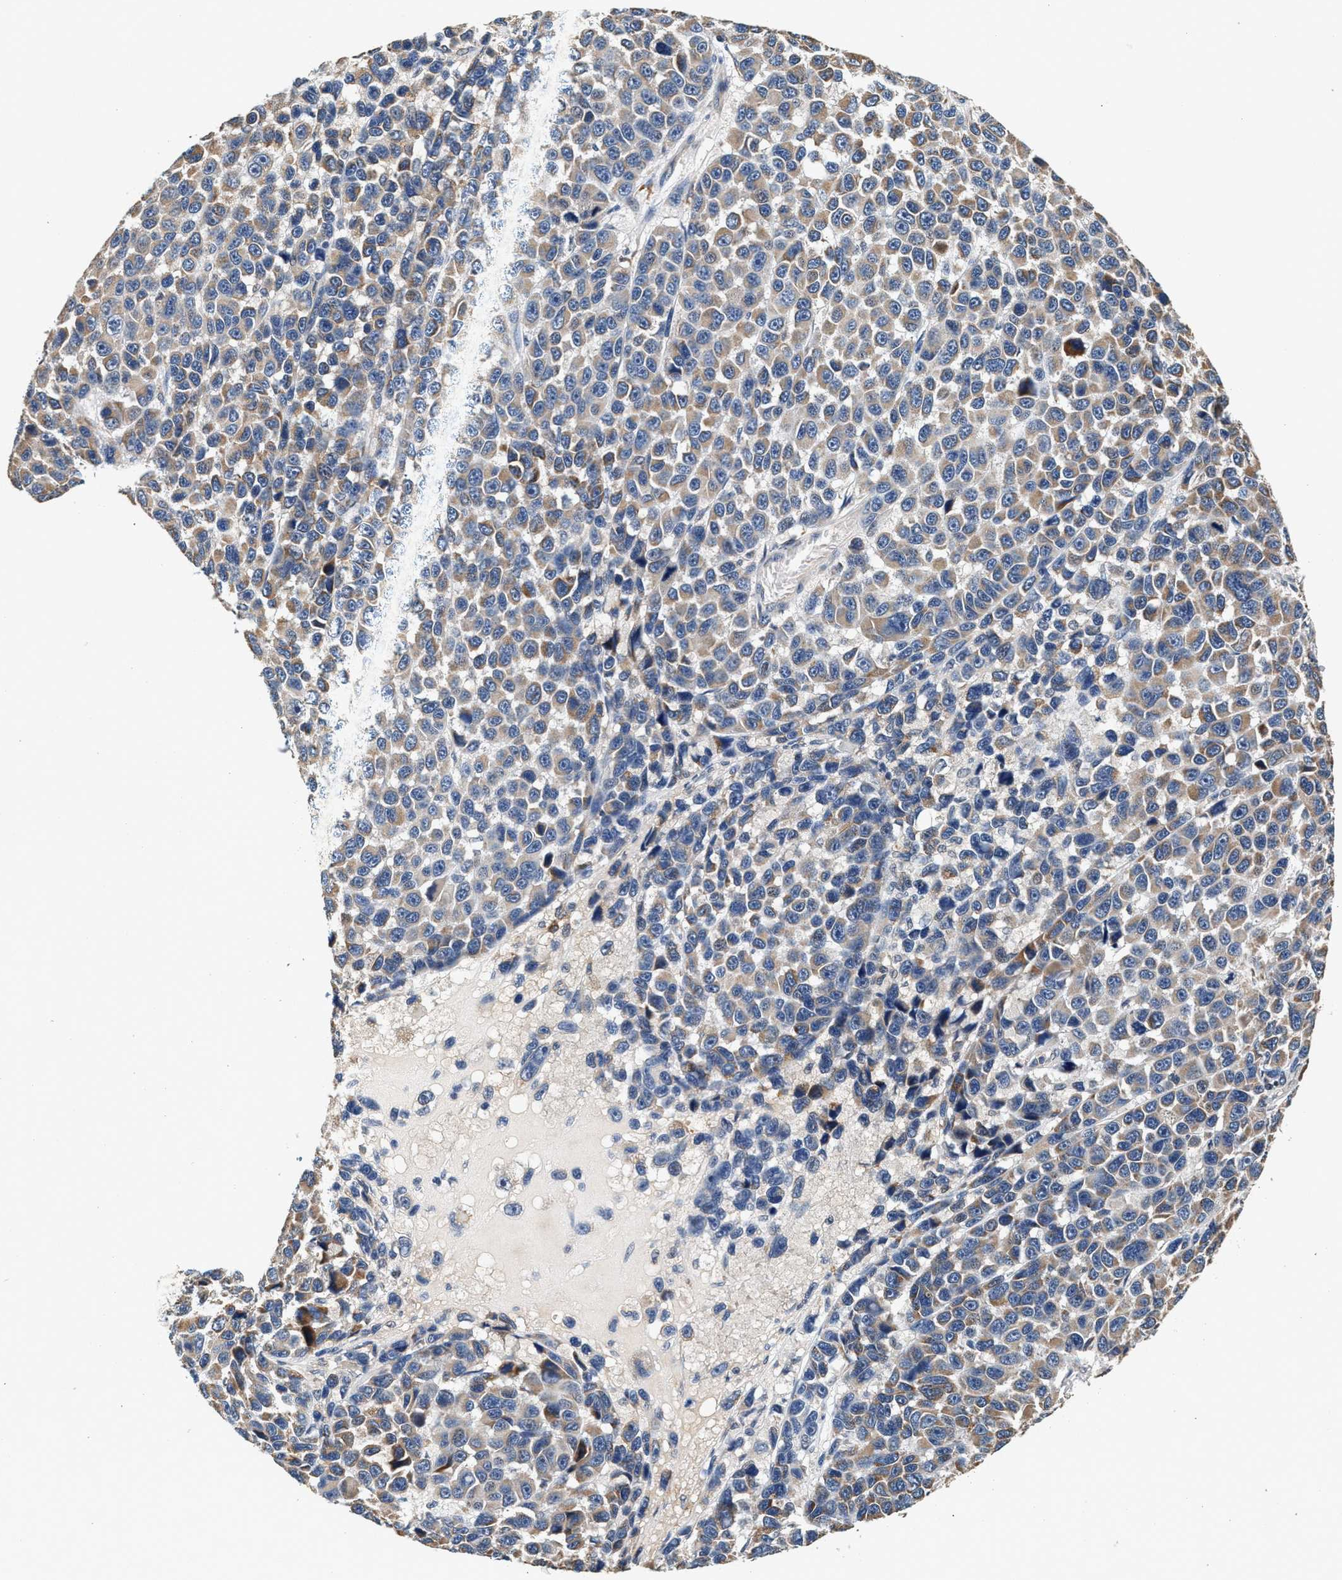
{"staining": {"intensity": "weak", "quantity": "25%-75%", "location": "cytoplasmic/membranous"}, "tissue": "melanoma", "cell_type": "Tumor cells", "image_type": "cancer", "snomed": [{"axis": "morphology", "description": "Malignant melanoma, NOS"}, {"axis": "topography", "description": "Skin"}], "caption": "DAB (3,3'-diaminobenzidine) immunohistochemical staining of human malignant melanoma exhibits weak cytoplasmic/membranous protein staining in about 25%-75% of tumor cells.", "gene": "PTGR3", "patient": {"sex": "male", "age": 53}}